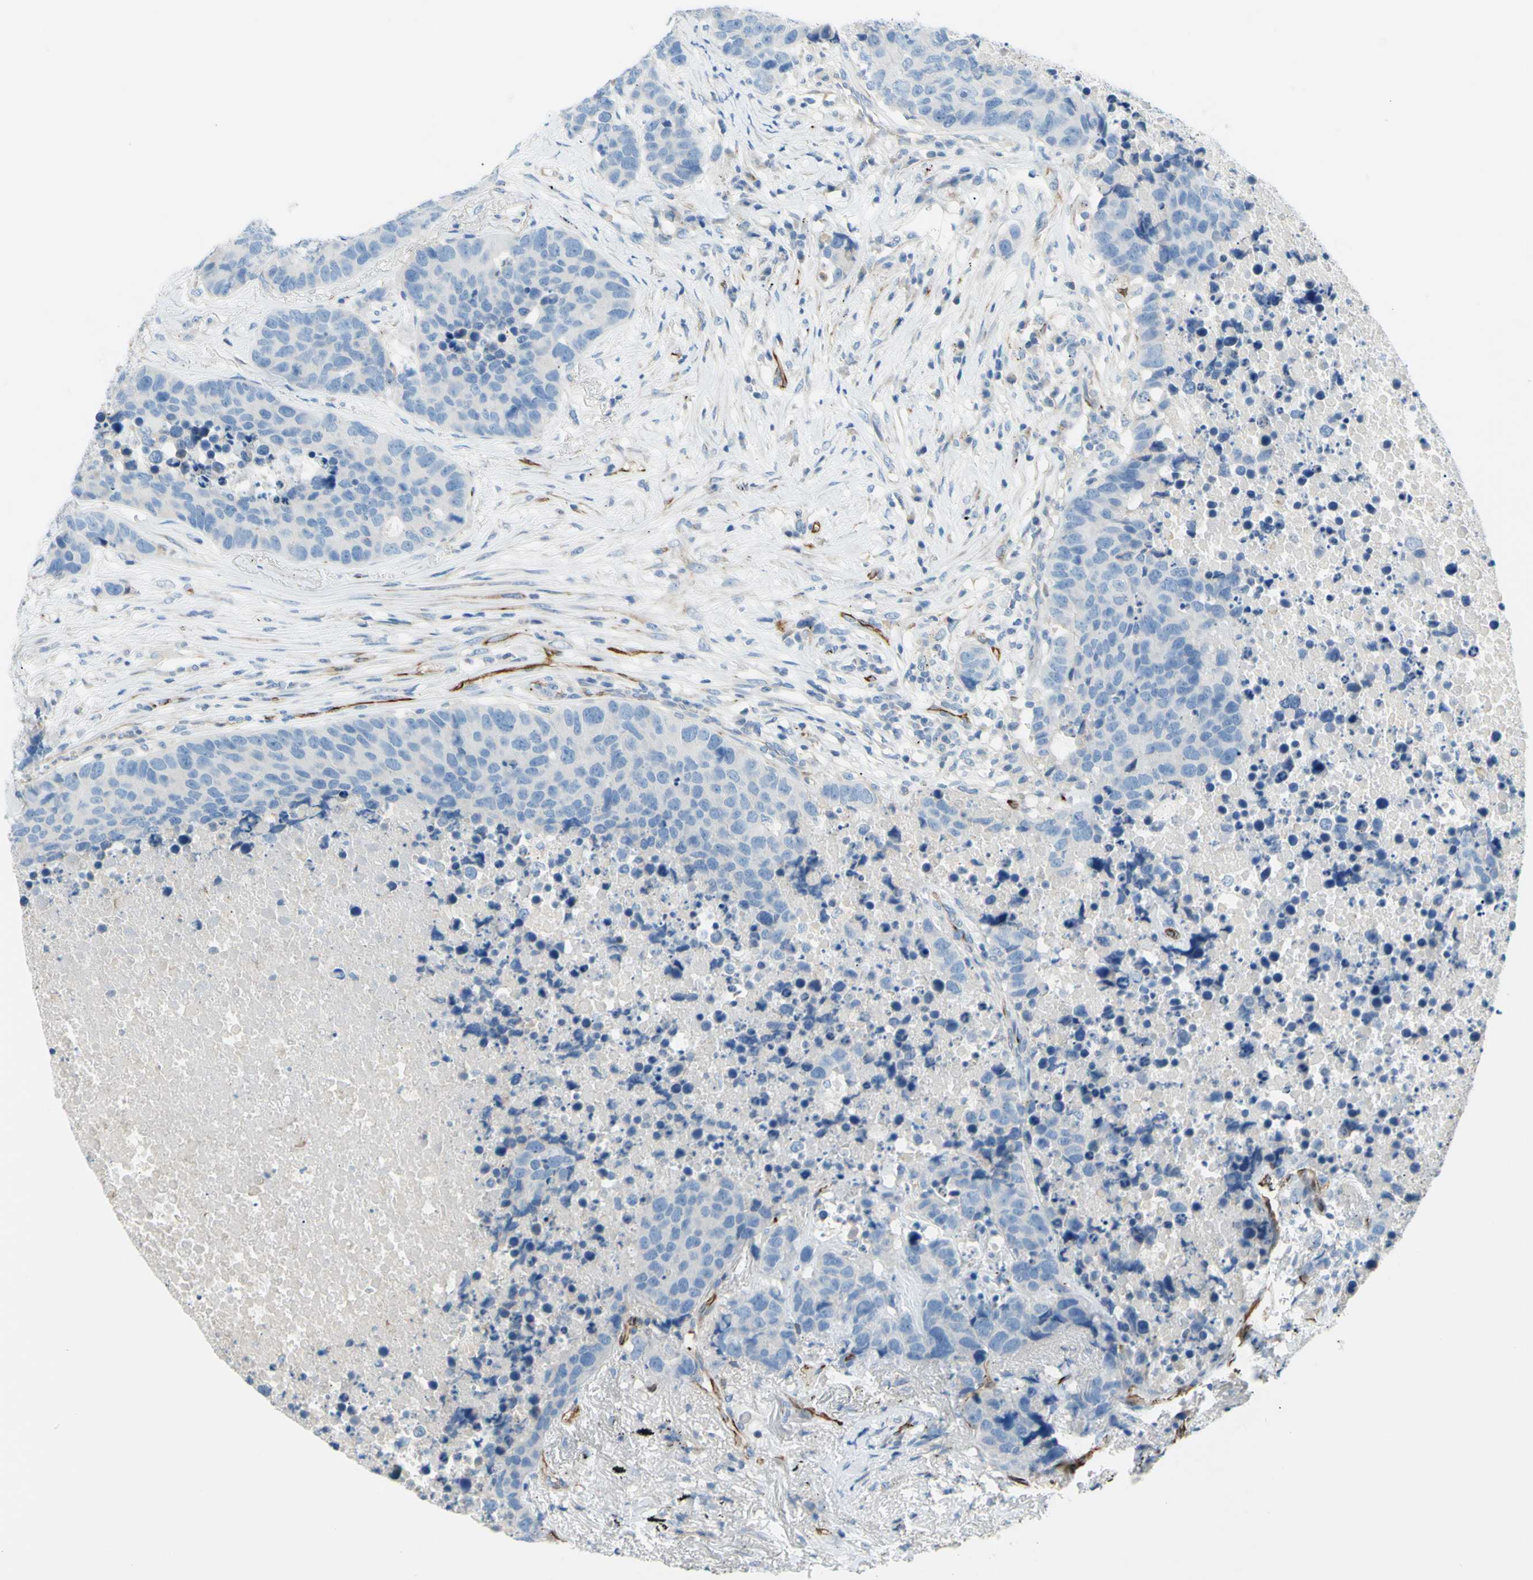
{"staining": {"intensity": "negative", "quantity": "none", "location": "none"}, "tissue": "carcinoid", "cell_type": "Tumor cells", "image_type": "cancer", "snomed": [{"axis": "morphology", "description": "Carcinoid, malignant, NOS"}, {"axis": "topography", "description": "Lung"}], "caption": "High magnification brightfield microscopy of malignant carcinoid stained with DAB (3,3'-diaminobenzidine) (brown) and counterstained with hematoxylin (blue): tumor cells show no significant expression. (DAB (3,3'-diaminobenzidine) IHC, high magnification).", "gene": "PRRG2", "patient": {"sex": "male", "age": 60}}